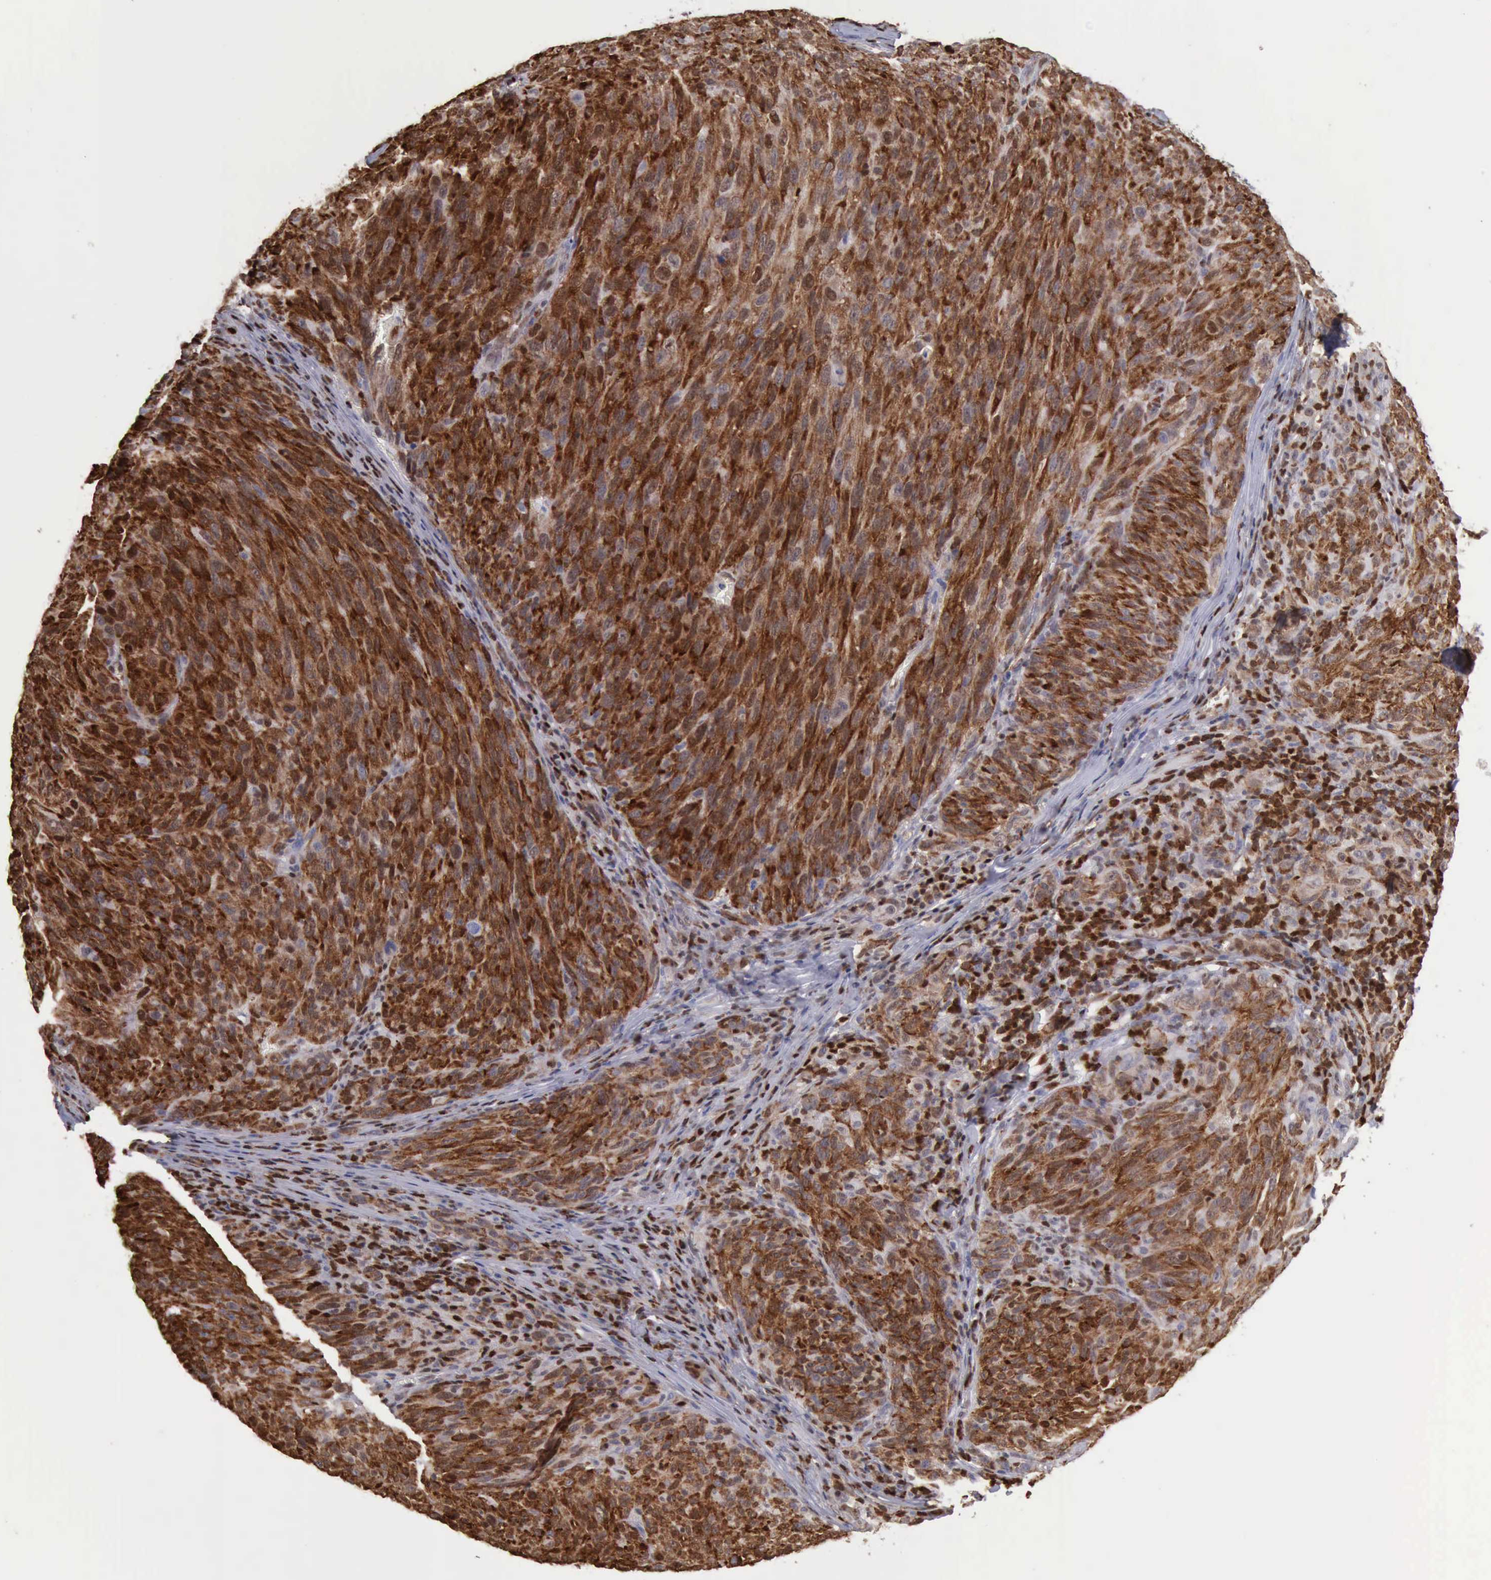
{"staining": {"intensity": "strong", "quantity": ">75%", "location": "cytoplasmic/membranous,nuclear"}, "tissue": "melanoma", "cell_type": "Tumor cells", "image_type": "cancer", "snomed": [{"axis": "morphology", "description": "Malignant melanoma, NOS"}, {"axis": "topography", "description": "Skin"}], "caption": "Brown immunohistochemical staining in malignant melanoma reveals strong cytoplasmic/membranous and nuclear expression in approximately >75% of tumor cells. (DAB = brown stain, brightfield microscopy at high magnification).", "gene": "PDCD4", "patient": {"sex": "male", "age": 76}}